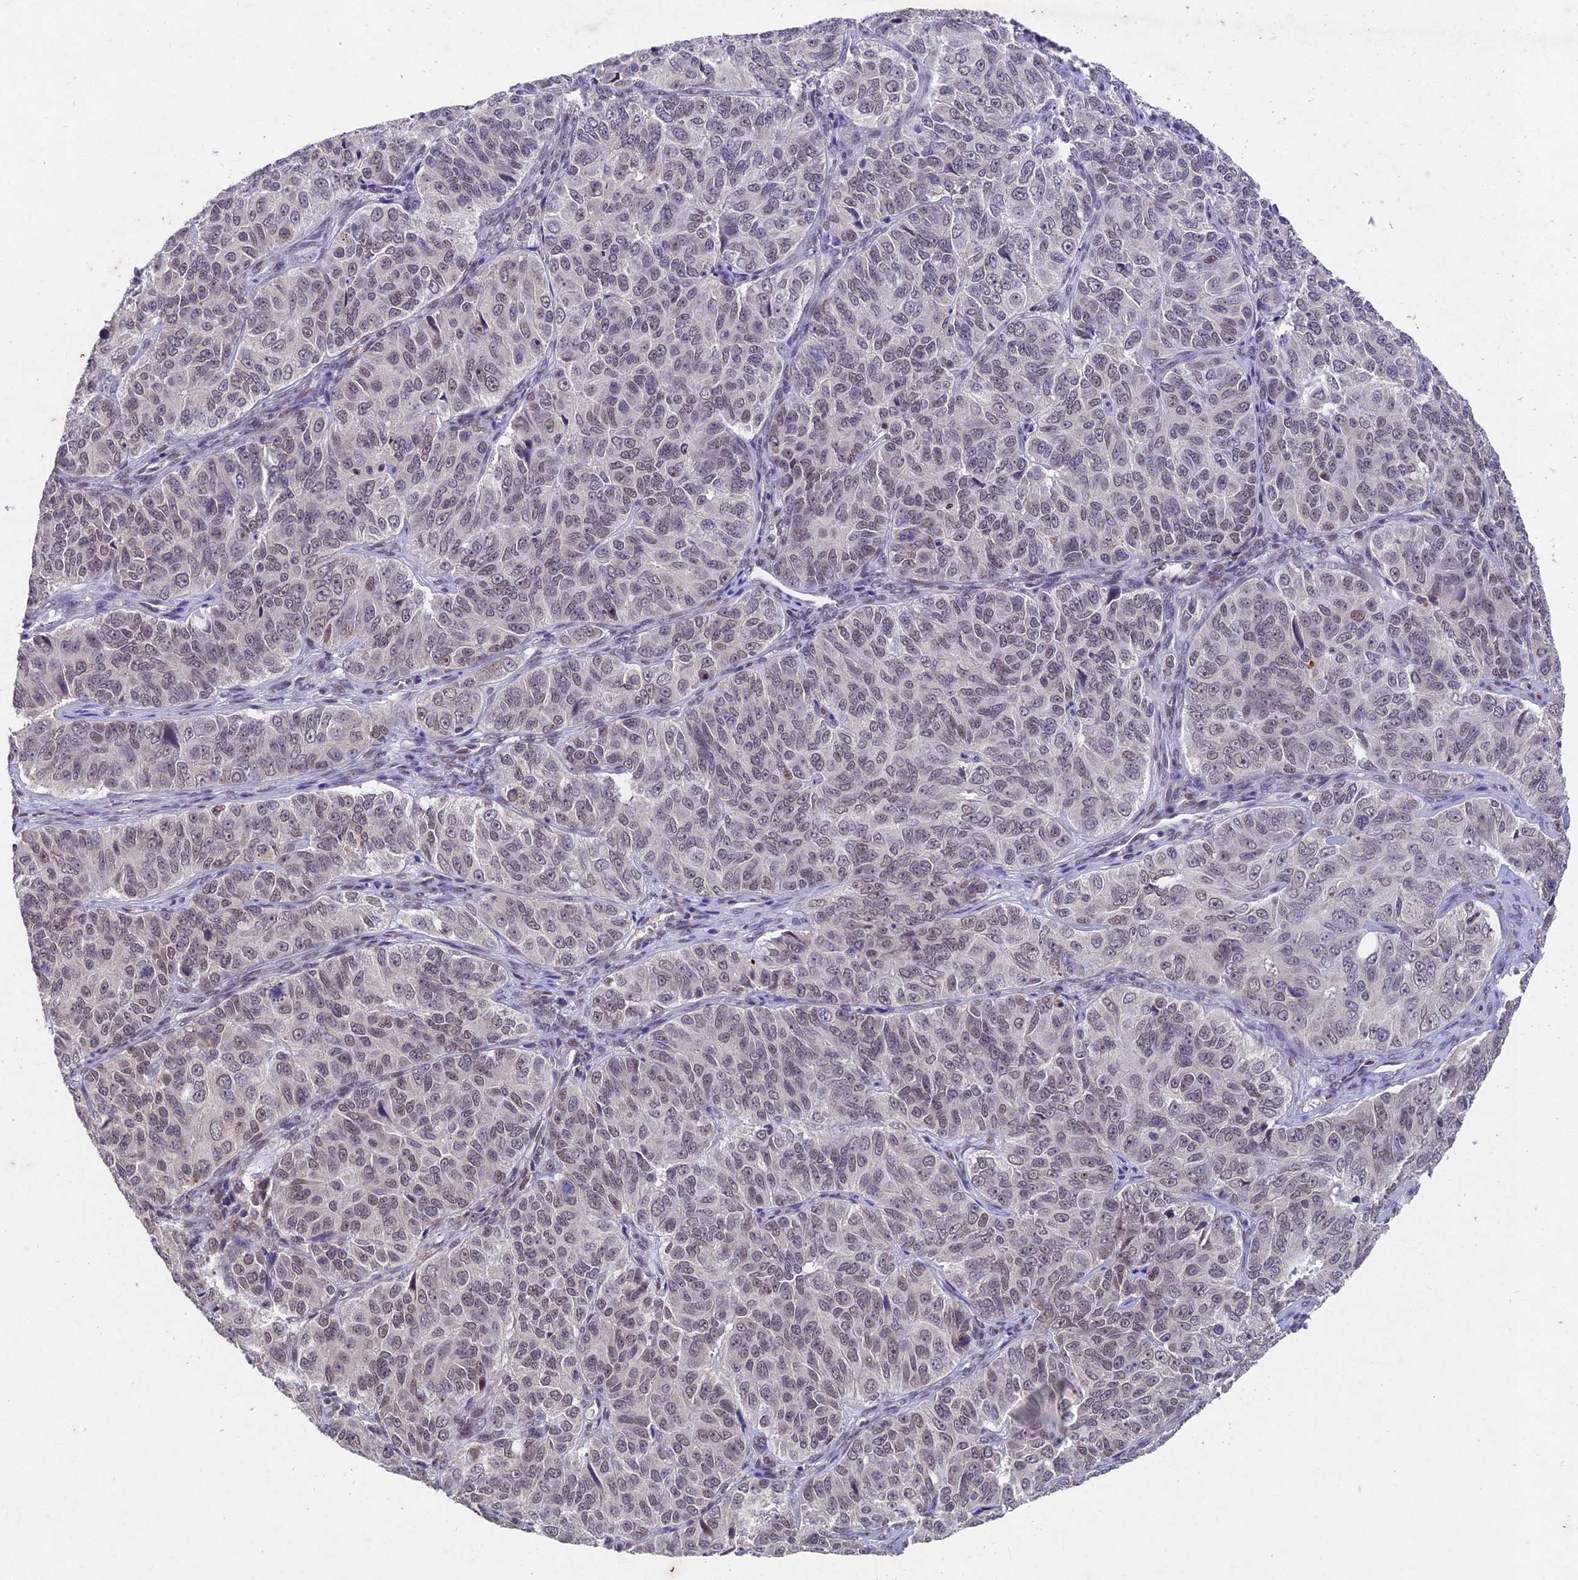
{"staining": {"intensity": "weak", "quantity": "<25%", "location": "nuclear"}, "tissue": "ovarian cancer", "cell_type": "Tumor cells", "image_type": "cancer", "snomed": [{"axis": "morphology", "description": "Carcinoma, endometroid"}, {"axis": "topography", "description": "Ovary"}], "caption": "This is an immunohistochemistry (IHC) image of ovarian cancer. There is no expression in tumor cells.", "gene": "RAVER1", "patient": {"sex": "female", "age": 51}}